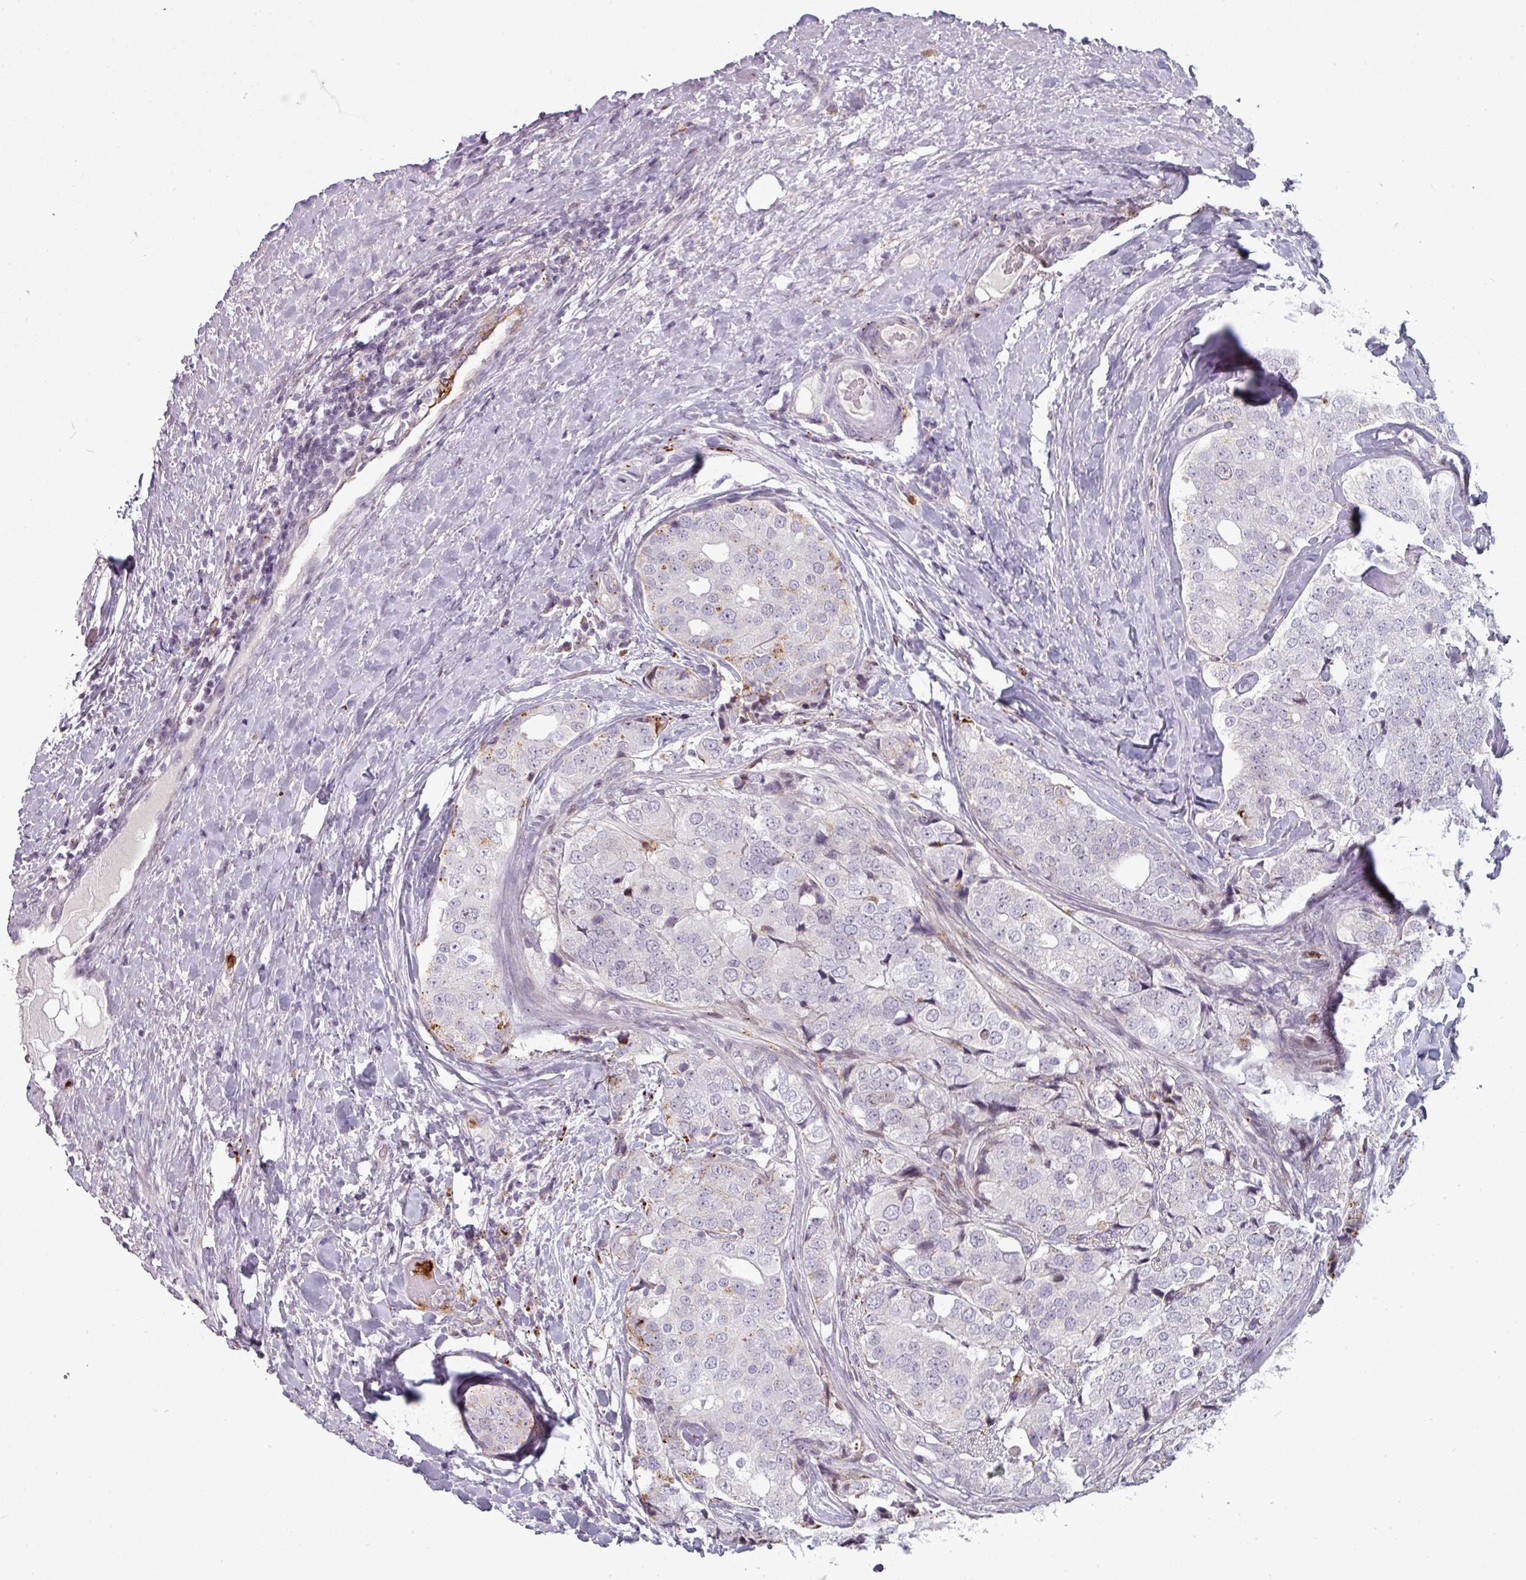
{"staining": {"intensity": "negative", "quantity": "none", "location": "none"}, "tissue": "prostate cancer", "cell_type": "Tumor cells", "image_type": "cancer", "snomed": [{"axis": "morphology", "description": "Adenocarcinoma, High grade"}, {"axis": "topography", "description": "Prostate"}], "caption": "Photomicrograph shows no significant protein positivity in tumor cells of adenocarcinoma (high-grade) (prostate).", "gene": "TMEFF1", "patient": {"sex": "male", "age": 49}}